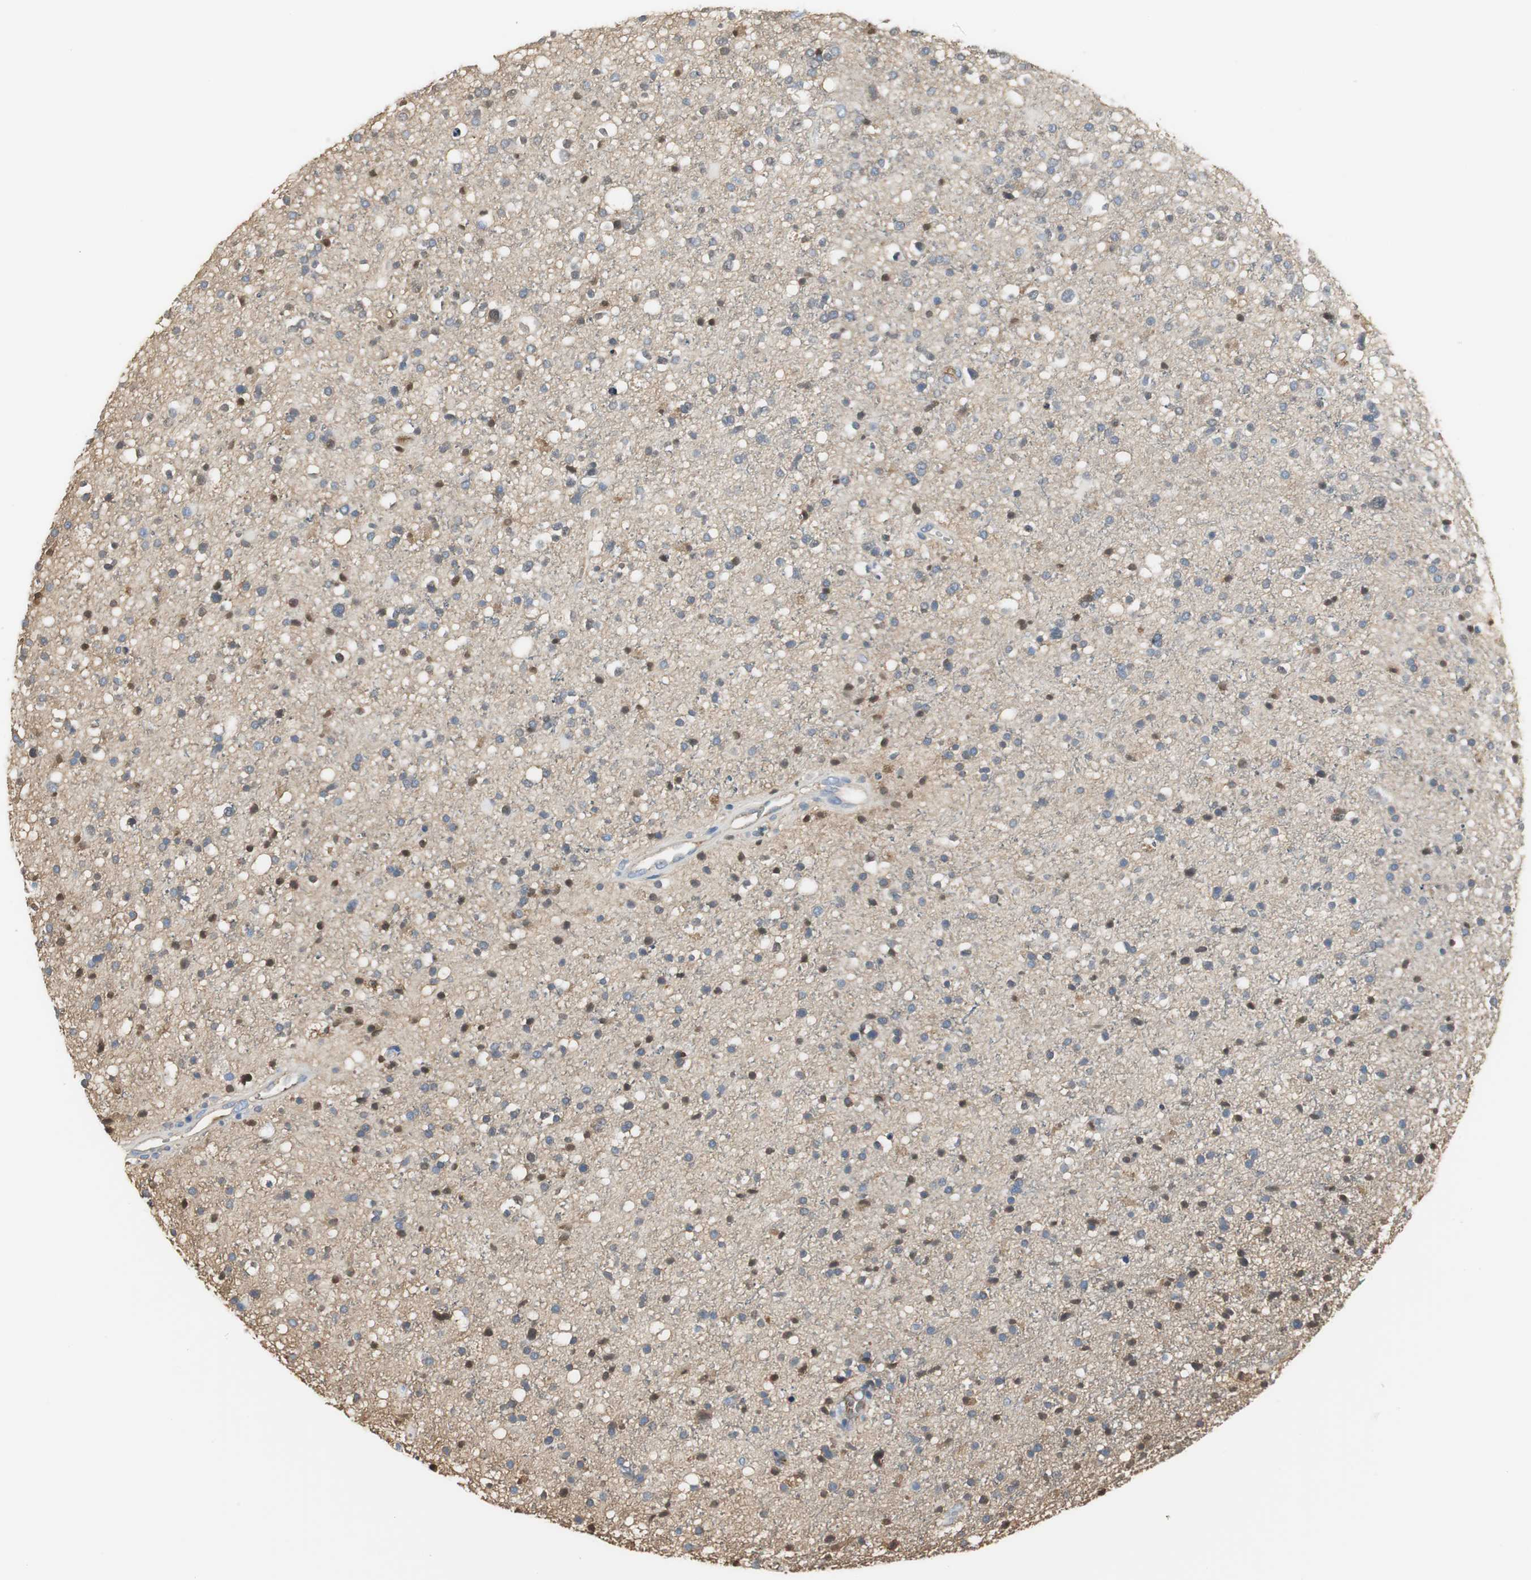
{"staining": {"intensity": "weak", "quantity": "<25%", "location": "nuclear"}, "tissue": "glioma", "cell_type": "Tumor cells", "image_type": "cancer", "snomed": [{"axis": "morphology", "description": "Glioma, malignant, High grade"}, {"axis": "topography", "description": "Brain"}], "caption": "High magnification brightfield microscopy of glioma stained with DAB (3,3'-diaminobenzidine) (brown) and counterstained with hematoxylin (blue): tumor cells show no significant staining. The staining was performed using DAB (3,3'-diaminobenzidine) to visualize the protein expression in brown, while the nuclei were stained in blue with hematoxylin (Magnification: 20x).", "gene": "IGHA1", "patient": {"sex": "male", "age": 33}}